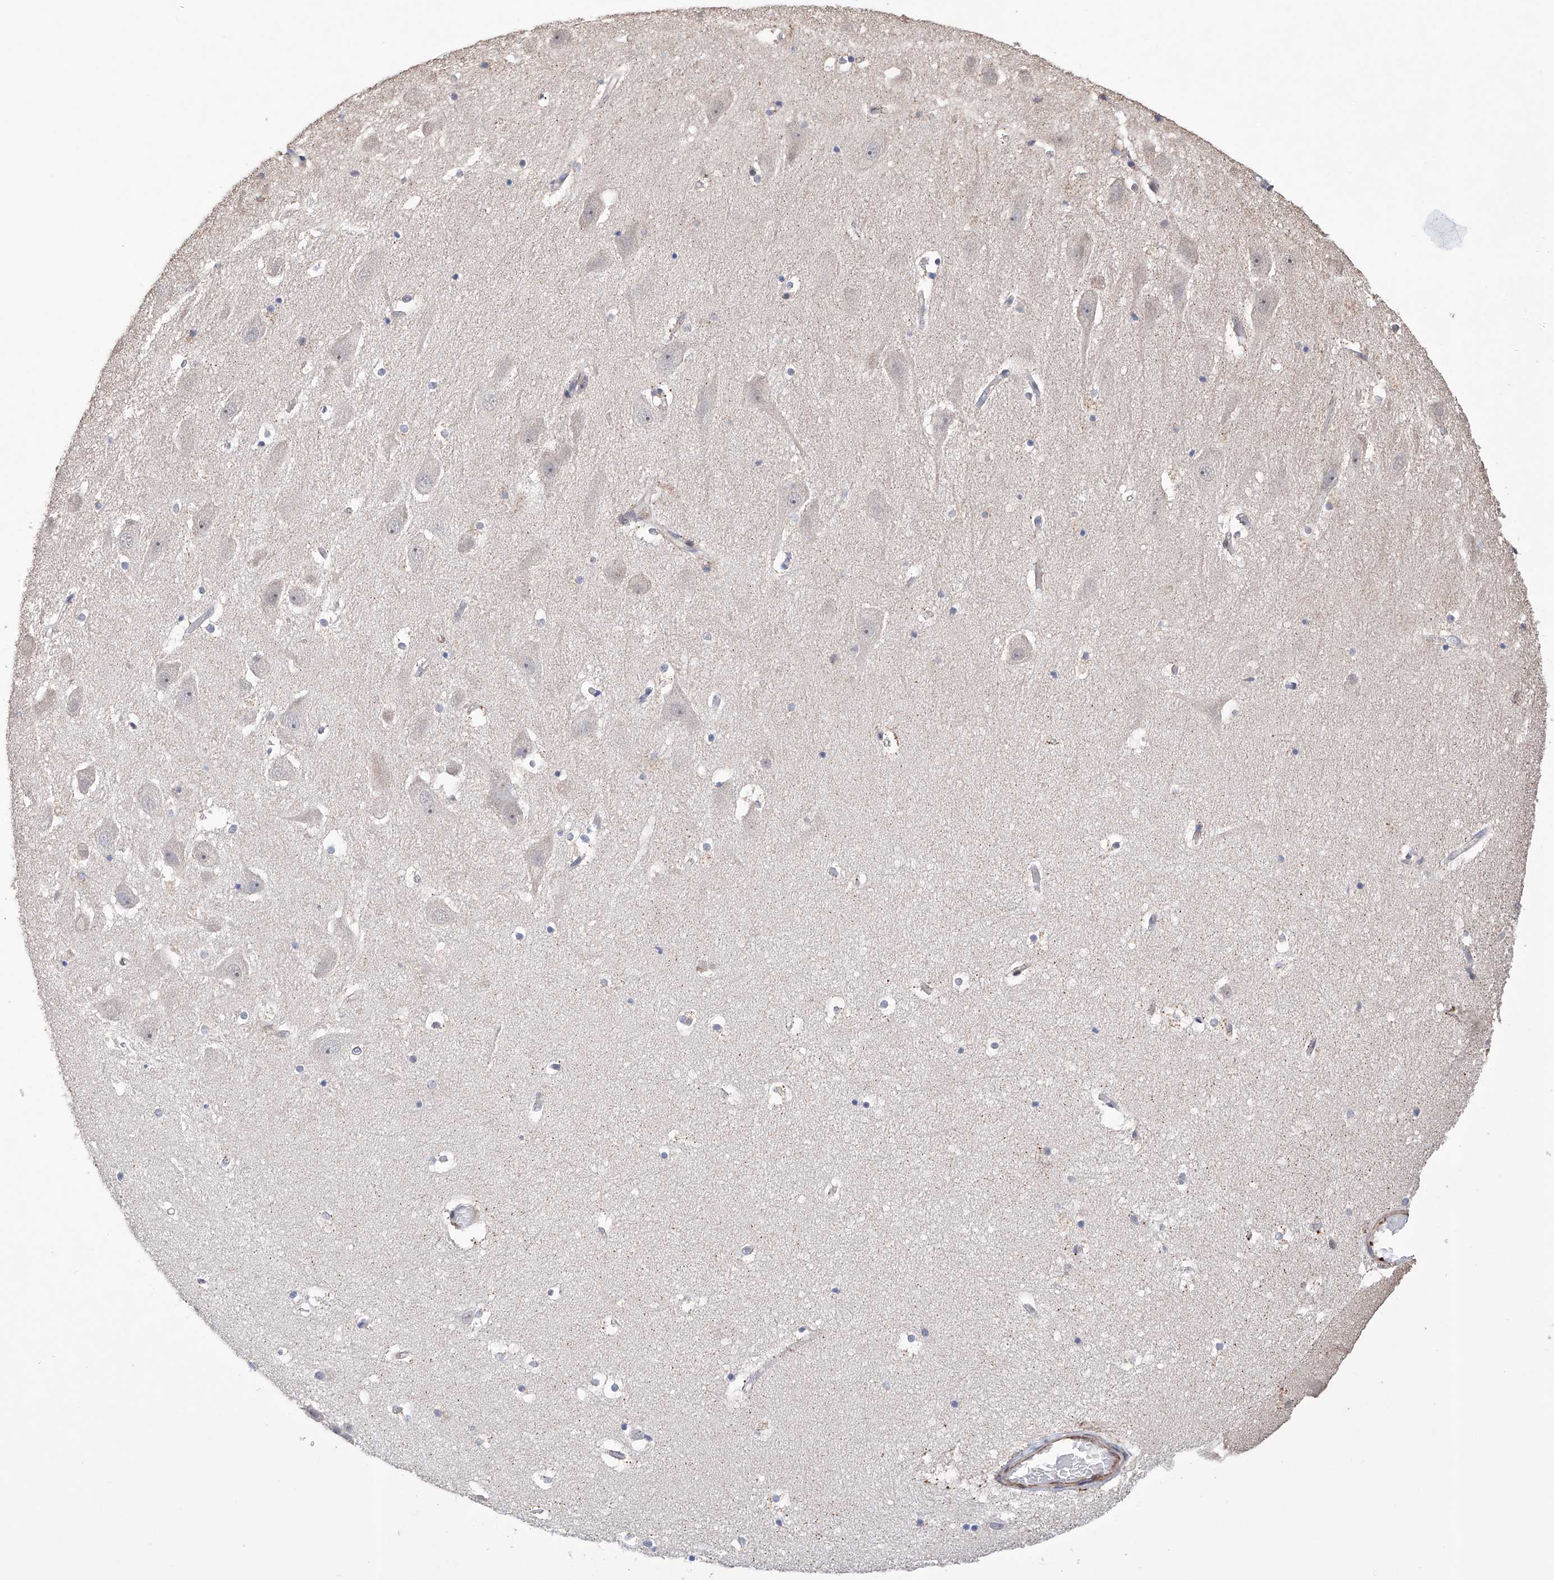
{"staining": {"intensity": "negative", "quantity": "none", "location": "none"}, "tissue": "hippocampus", "cell_type": "Glial cells", "image_type": "normal", "snomed": [{"axis": "morphology", "description": "Normal tissue, NOS"}, {"axis": "topography", "description": "Hippocampus"}], "caption": "This is an immunohistochemistry photomicrograph of normal hippocampus. There is no staining in glial cells.", "gene": "AFG1L", "patient": {"sex": "female", "age": 52}}